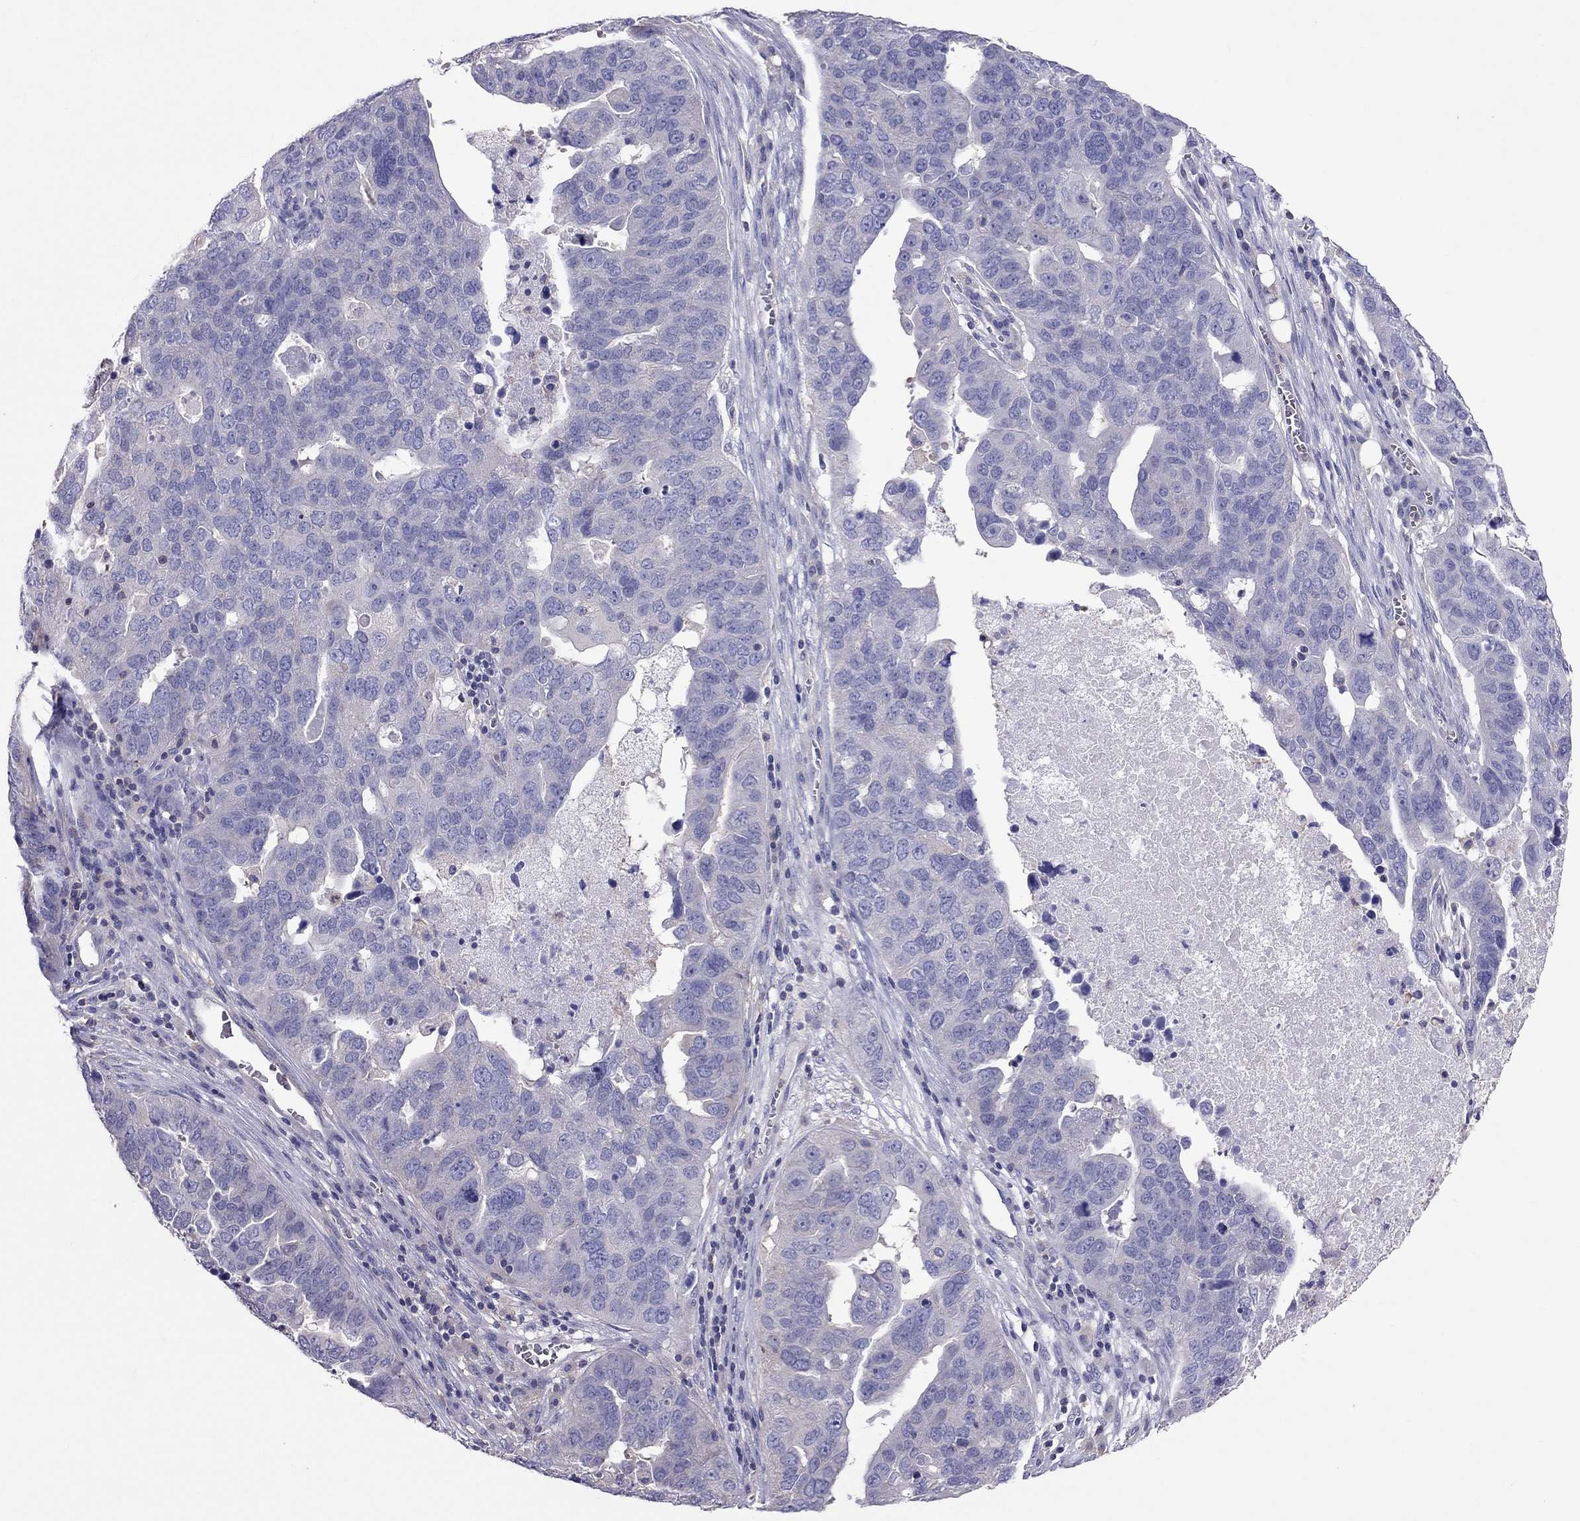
{"staining": {"intensity": "negative", "quantity": "none", "location": "none"}, "tissue": "ovarian cancer", "cell_type": "Tumor cells", "image_type": "cancer", "snomed": [{"axis": "morphology", "description": "Carcinoma, endometroid"}, {"axis": "topography", "description": "Soft tissue"}, {"axis": "topography", "description": "Ovary"}], "caption": "Tumor cells show no significant positivity in endometroid carcinoma (ovarian). Brightfield microscopy of immunohistochemistry stained with DAB (brown) and hematoxylin (blue), captured at high magnification.", "gene": "TEX22", "patient": {"sex": "female", "age": 52}}